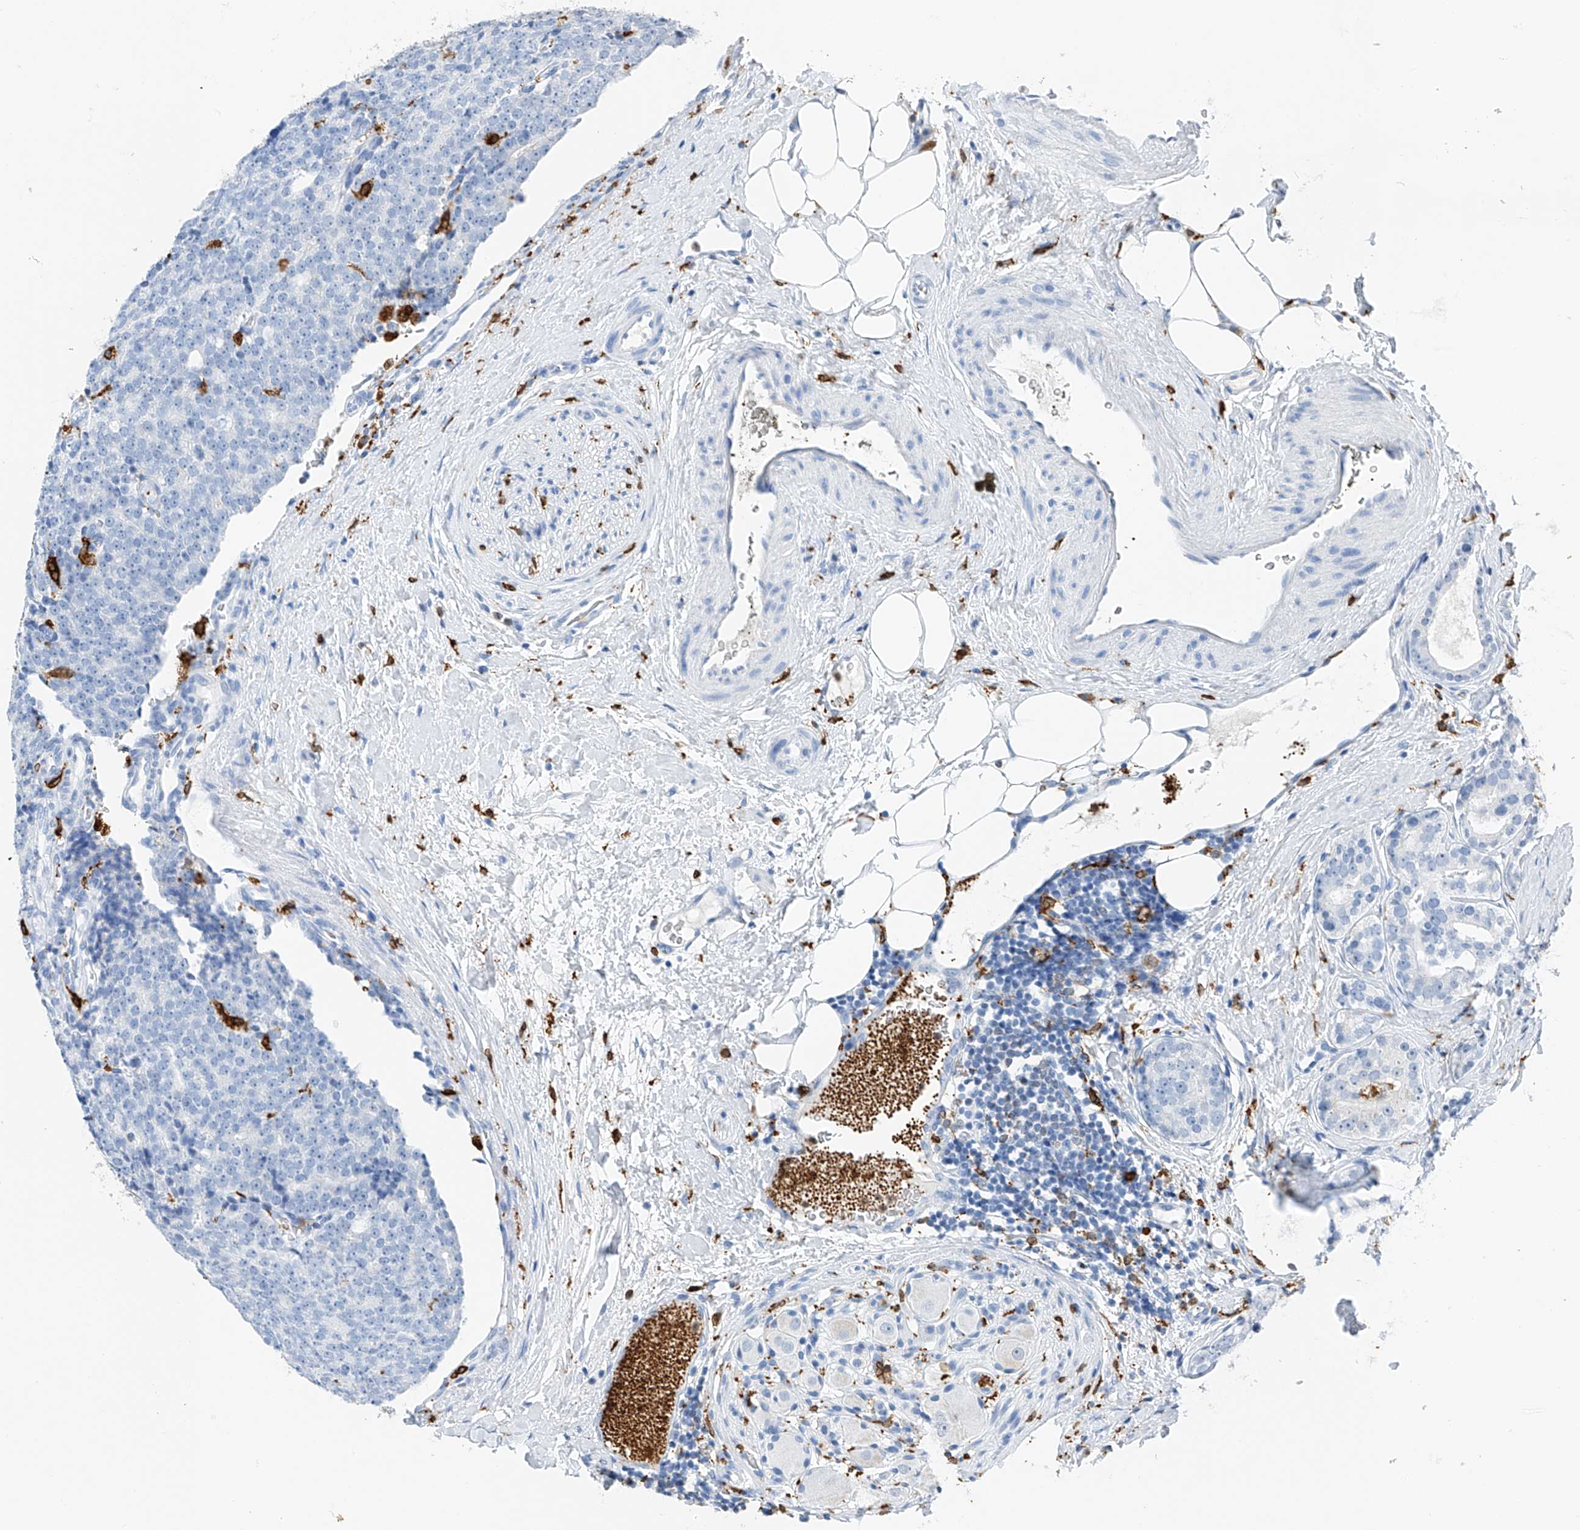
{"staining": {"intensity": "negative", "quantity": "none", "location": "none"}, "tissue": "prostate cancer", "cell_type": "Tumor cells", "image_type": "cancer", "snomed": [{"axis": "morphology", "description": "Adenocarcinoma, High grade"}, {"axis": "topography", "description": "Prostate"}], "caption": "Prostate cancer (adenocarcinoma (high-grade)) stained for a protein using immunohistochemistry exhibits no positivity tumor cells.", "gene": "TBXAS1", "patient": {"sex": "male", "age": 56}}